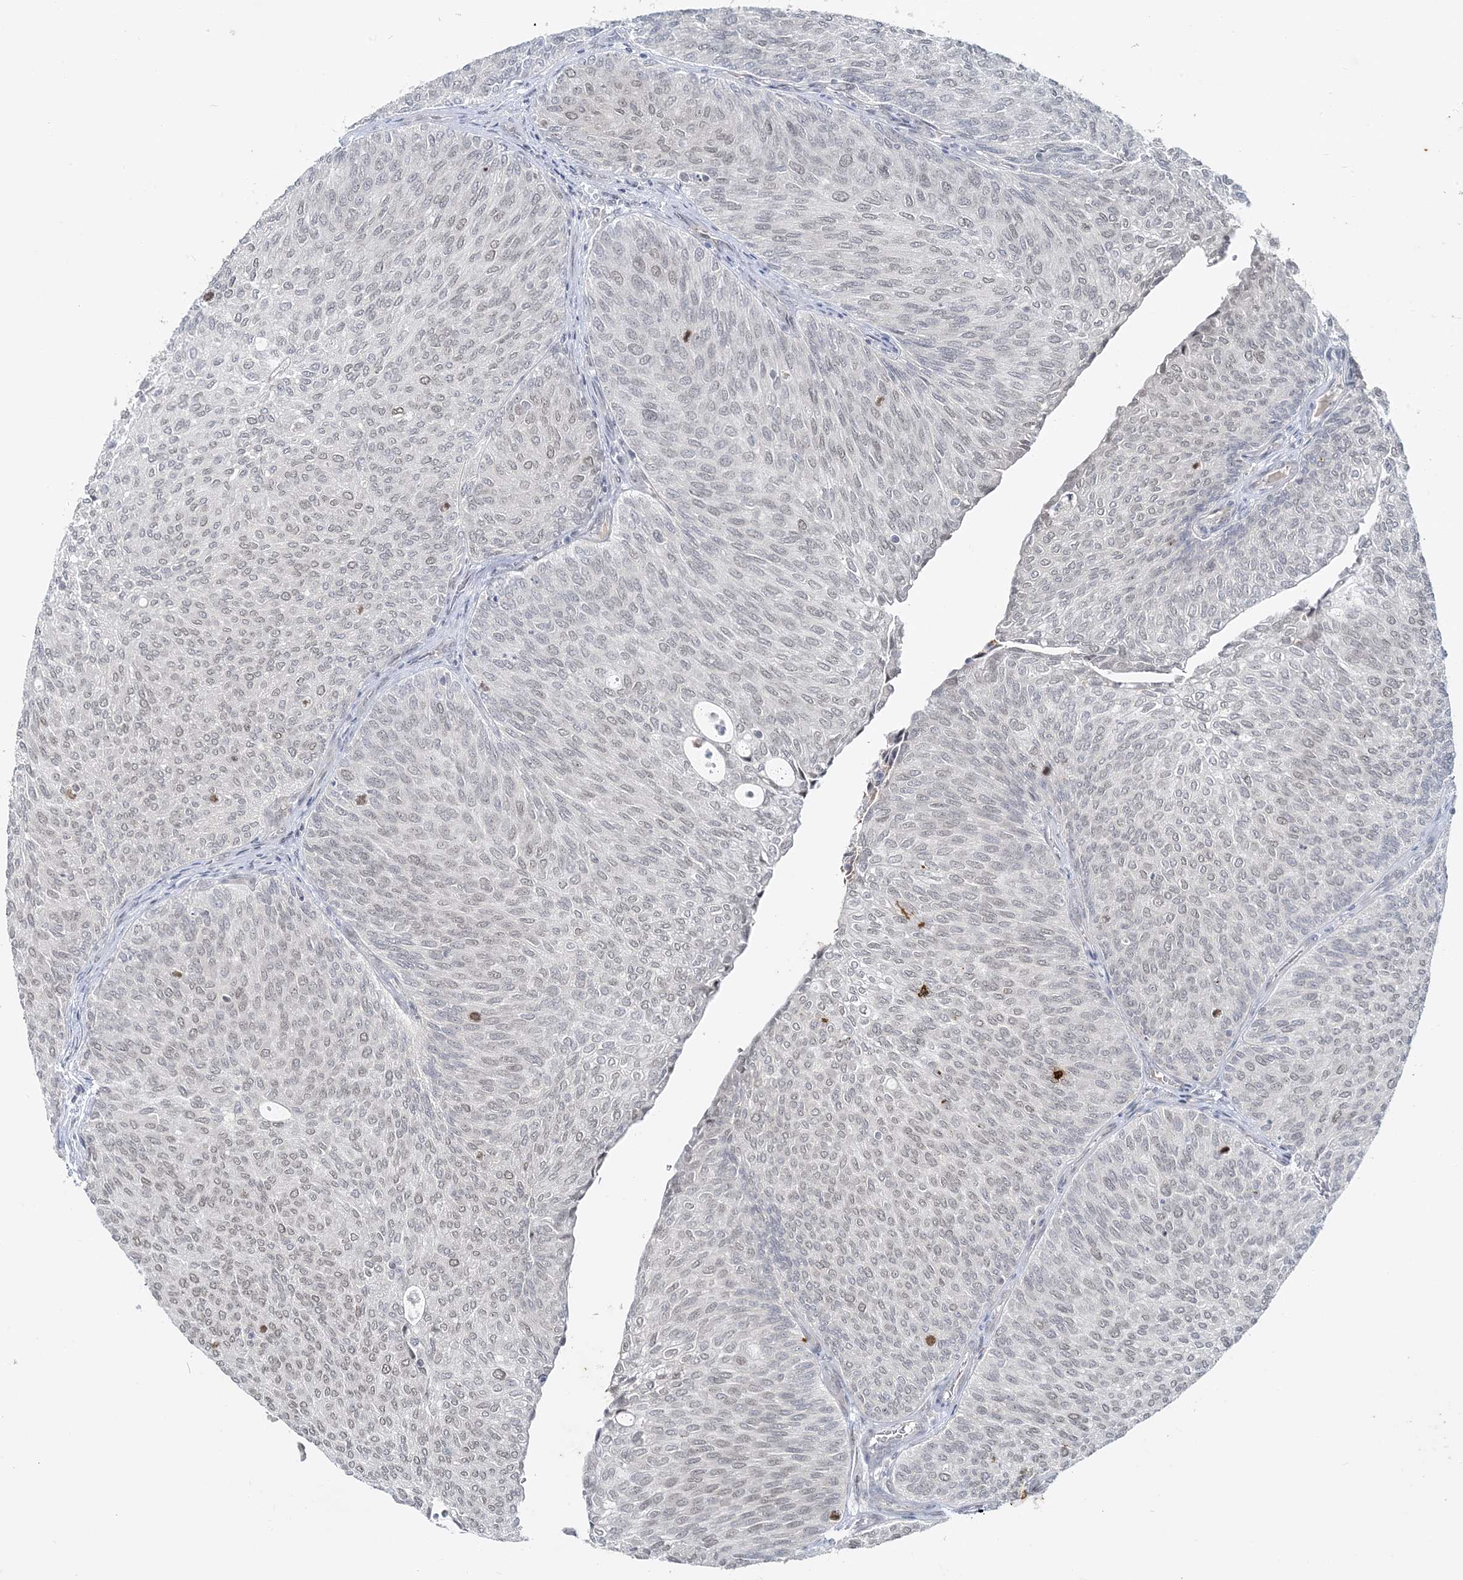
{"staining": {"intensity": "weak", "quantity": "<25%", "location": "nuclear"}, "tissue": "urothelial cancer", "cell_type": "Tumor cells", "image_type": "cancer", "snomed": [{"axis": "morphology", "description": "Urothelial carcinoma, Low grade"}, {"axis": "topography", "description": "Urinary bladder"}], "caption": "Immunohistochemistry image of neoplastic tissue: human low-grade urothelial carcinoma stained with DAB (3,3'-diaminobenzidine) displays no significant protein staining in tumor cells. The staining was performed using DAB to visualize the protein expression in brown, while the nuclei were stained in blue with hematoxylin (Magnification: 20x).", "gene": "LEXM", "patient": {"sex": "female", "age": 79}}